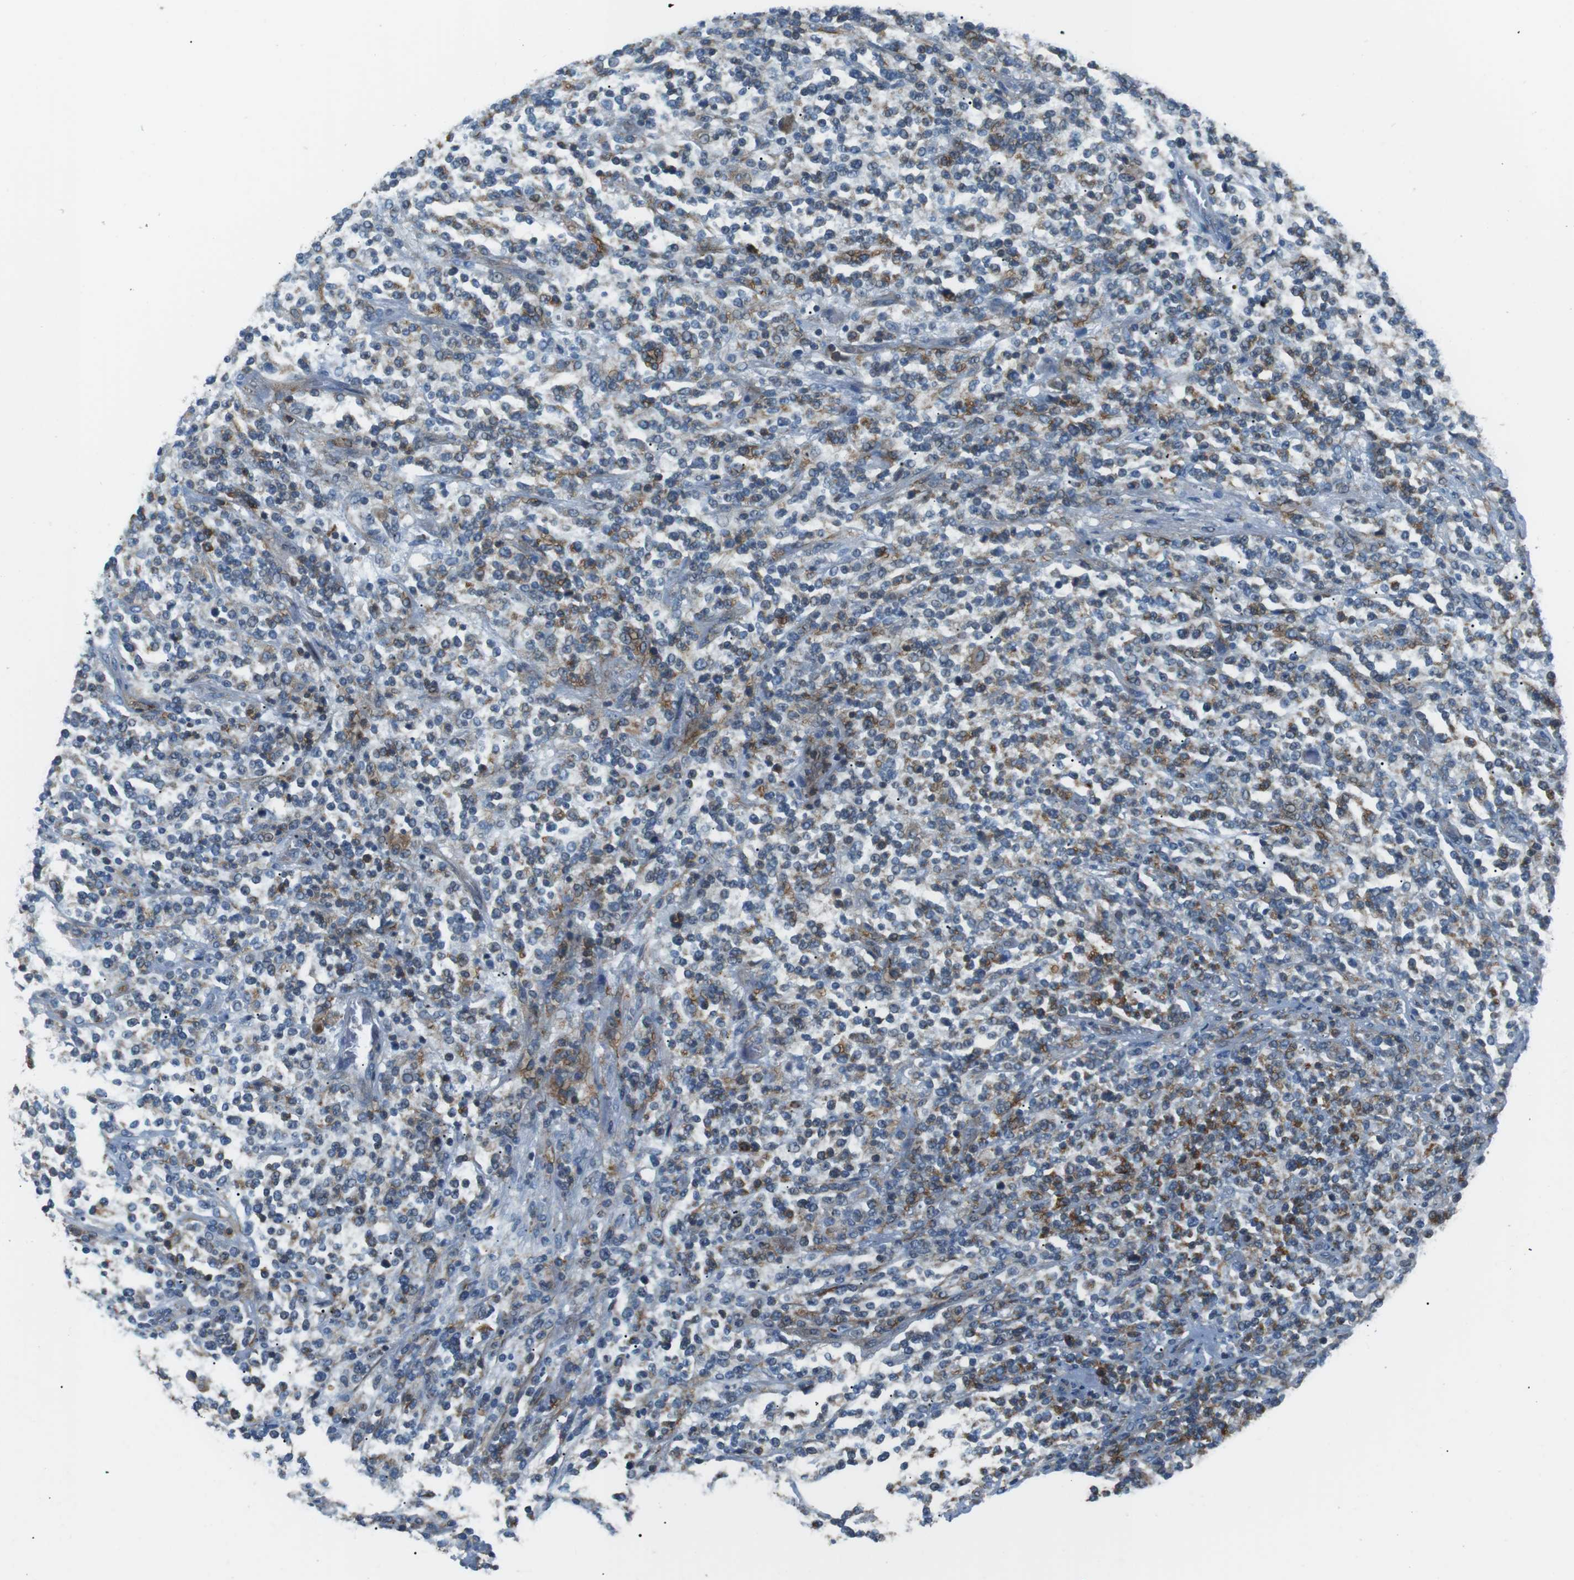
{"staining": {"intensity": "moderate", "quantity": "25%-75%", "location": "cytoplasmic/membranous"}, "tissue": "lymphoma", "cell_type": "Tumor cells", "image_type": "cancer", "snomed": [{"axis": "morphology", "description": "Malignant lymphoma, non-Hodgkin's type, High grade"}, {"axis": "topography", "description": "Soft tissue"}], "caption": "Immunohistochemistry (IHC) (DAB) staining of human malignant lymphoma, non-Hodgkin's type (high-grade) reveals moderate cytoplasmic/membranous protein expression in about 25%-75% of tumor cells.", "gene": "ARVCF", "patient": {"sex": "male", "age": 18}}